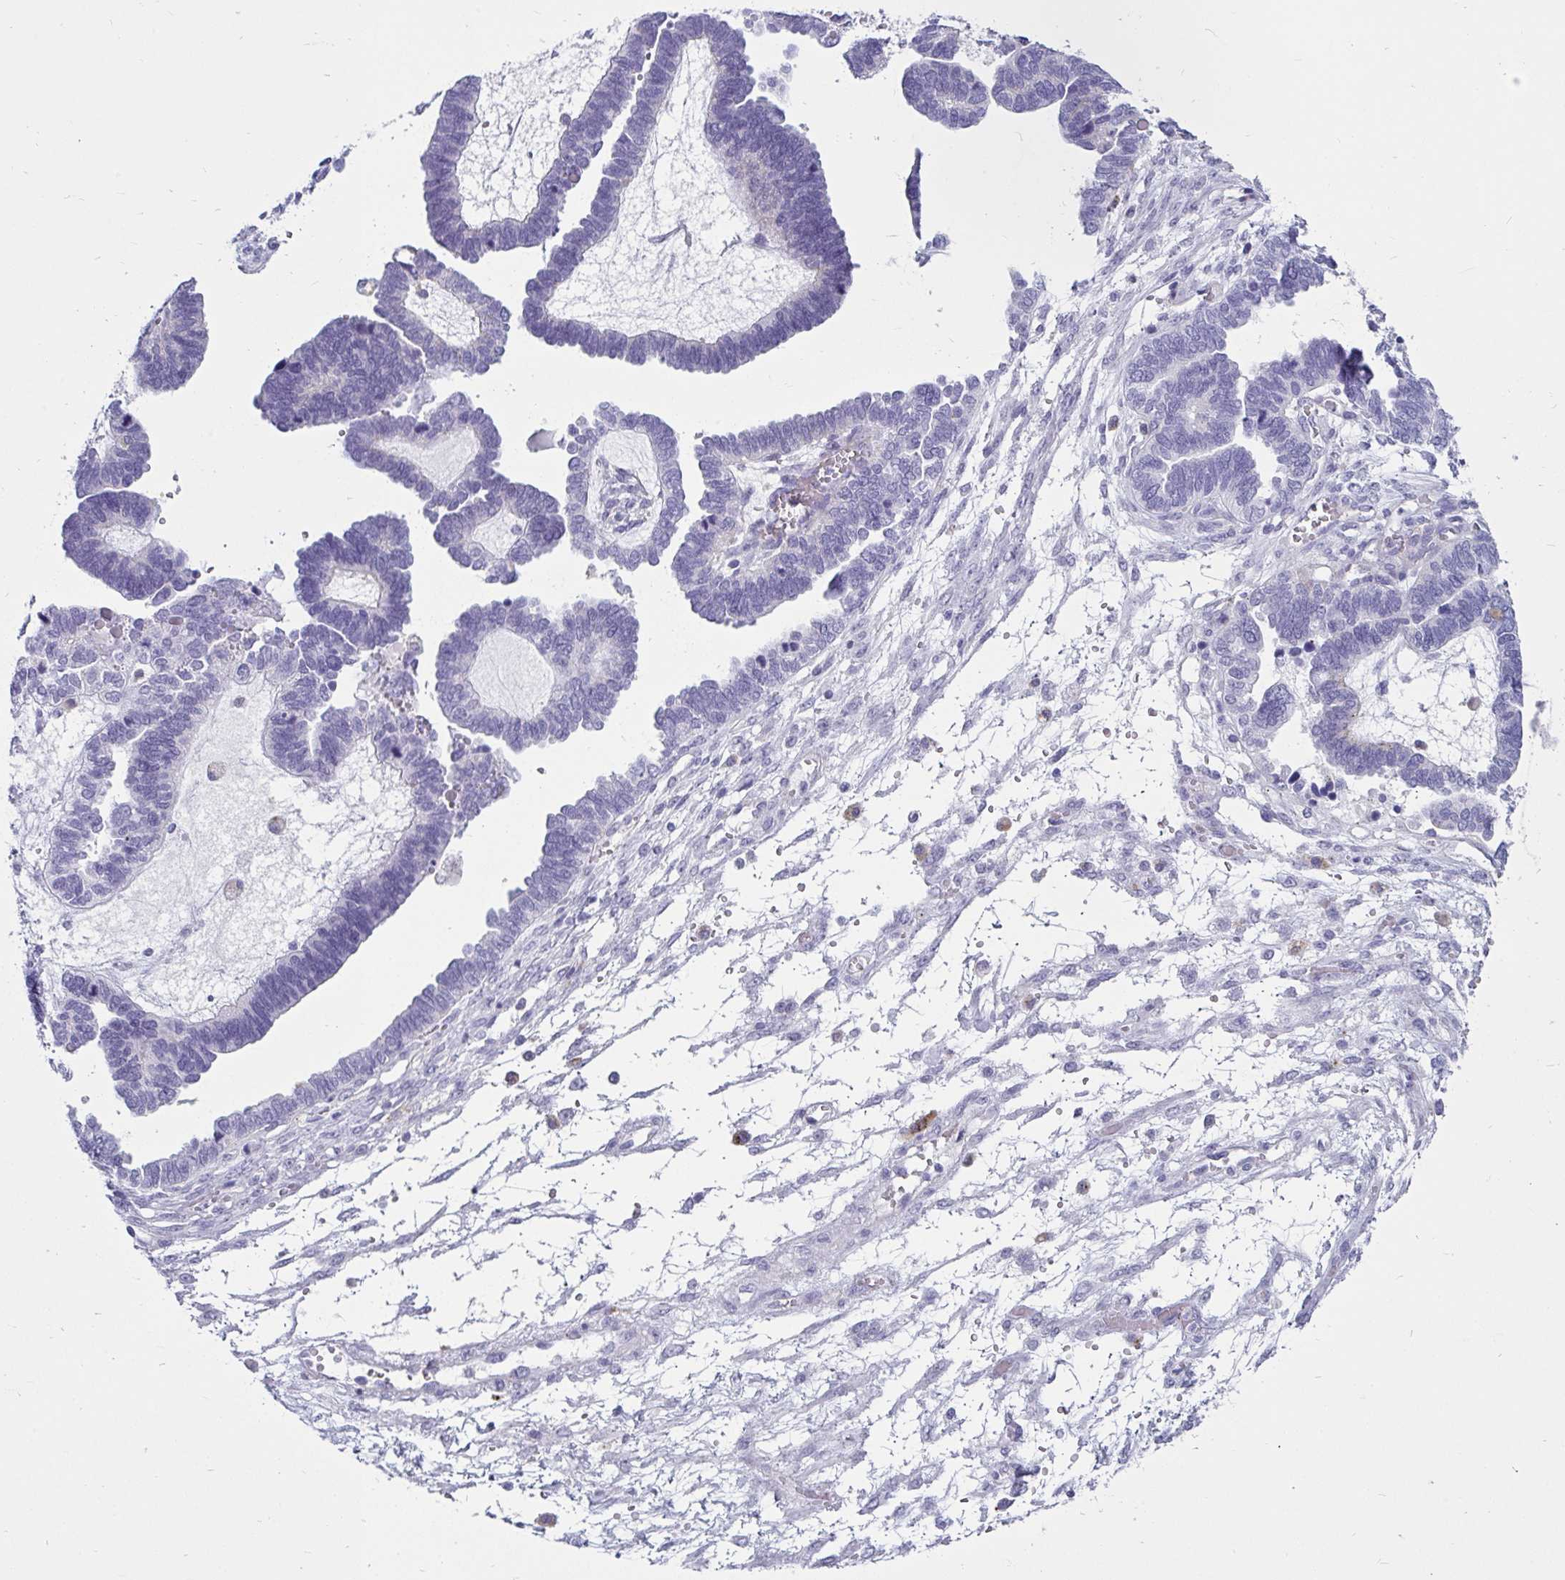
{"staining": {"intensity": "negative", "quantity": "none", "location": "none"}, "tissue": "ovarian cancer", "cell_type": "Tumor cells", "image_type": "cancer", "snomed": [{"axis": "morphology", "description": "Cystadenocarcinoma, serous, NOS"}, {"axis": "topography", "description": "Ovary"}], "caption": "High magnification brightfield microscopy of ovarian serous cystadenocarcinoma stained with DAB (brown) and counterstained with hematoxylin (blue): tumor cells show no significant staining.", "gene": "CTSZ", "patient": {"sex": "female", "age": 51}}